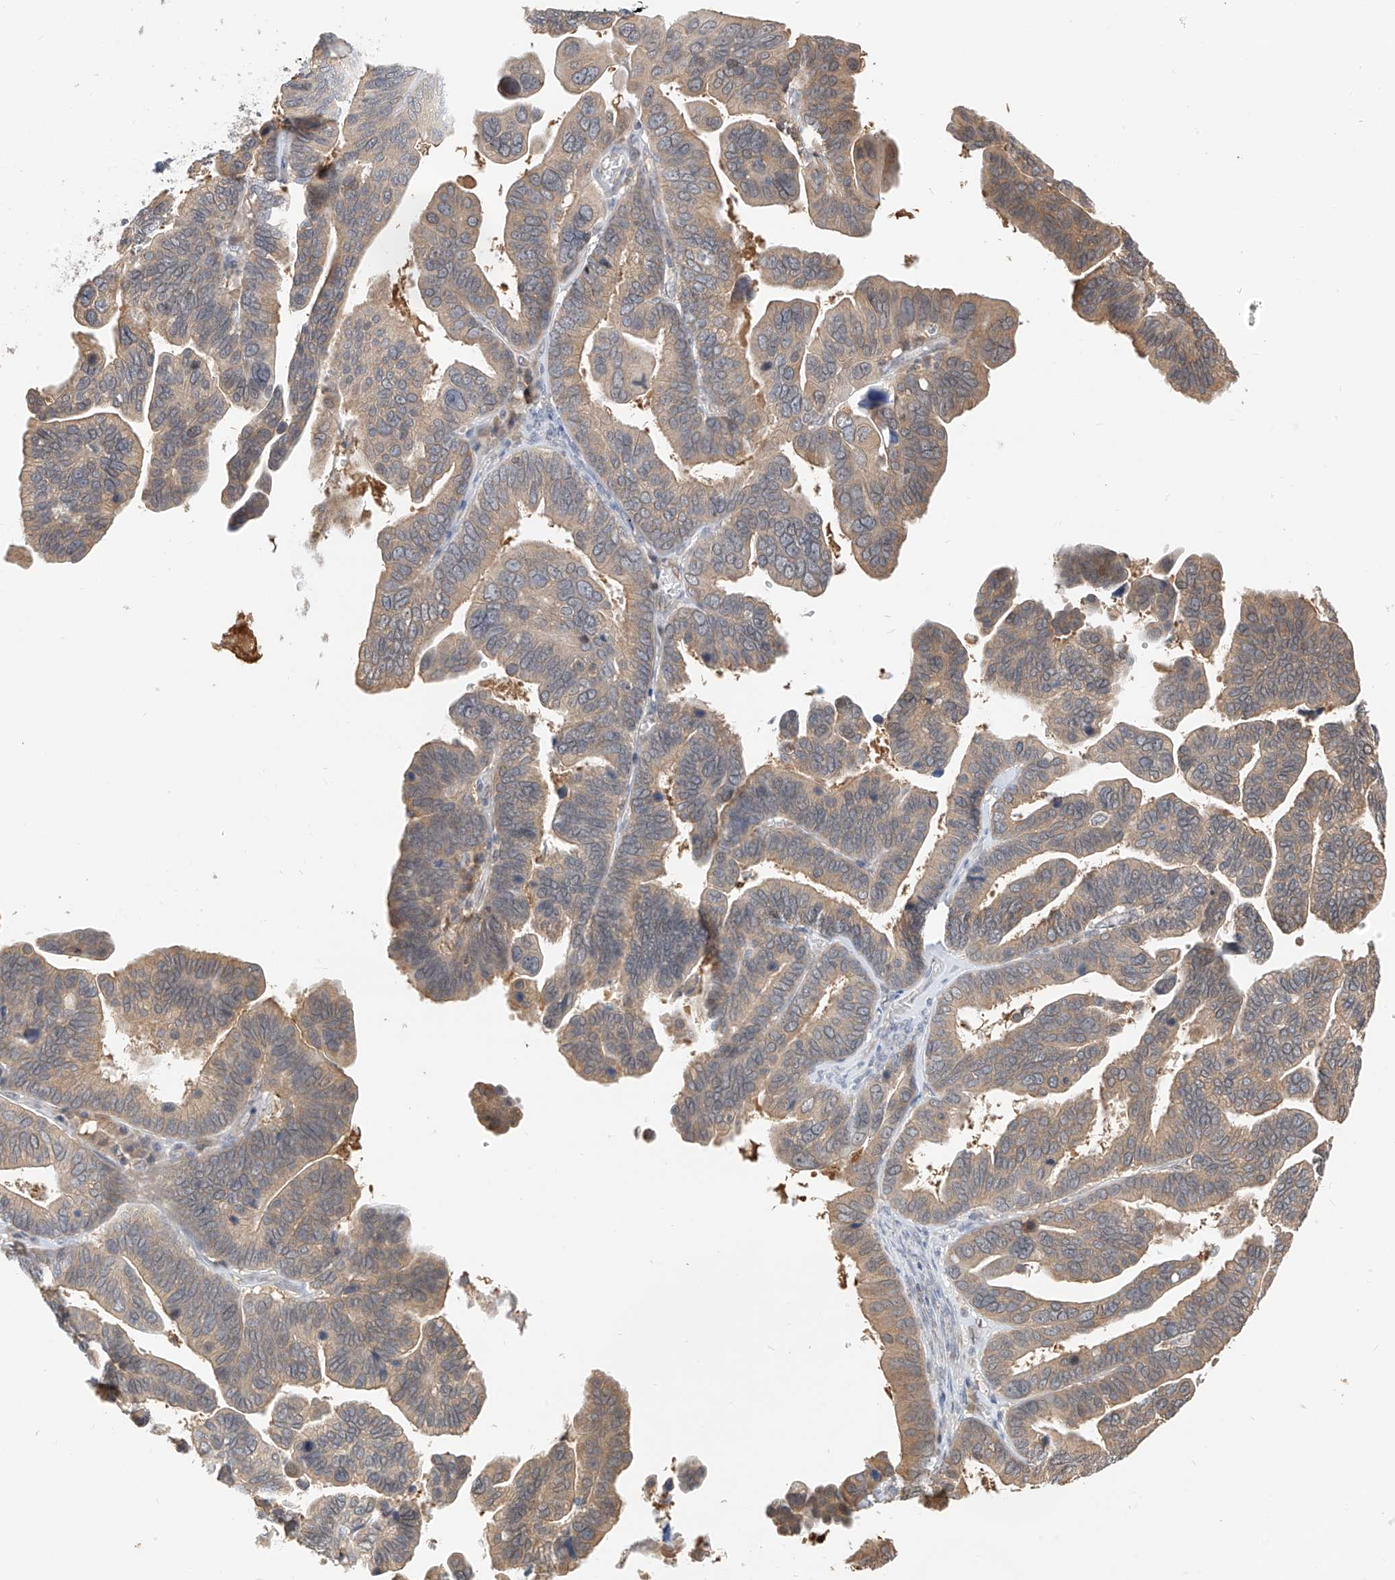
{"staining": {"intensity": "moderate", "quantity": ">75%", "location": "cytoplasmic/membranous"}, "tissue": "ovarian cancer", "cell_type": "Tumor cells", "image_type": "cancer", "snomed": [{"axis": "morphology", "description": "Cystadenocarcinoma, serous, NOS"}, {"axis": "topography", "description": "Ovary"}], "caption": "An immunohistochemistry micrograph of tumor tissue is shown. Protein staining in brown labels moderate cytoplasmic/membranous positivity in ovarian serous cystadenocarcinoma within tumor cells. The protein is stained brown, and the nuclei are stained in blue (DAB (3,3'-diaminobenzidine) IHC with brightfield microscopy, high magnification).", "gene": "PPA2", "patient": {"sex": "female", "age": 56}}